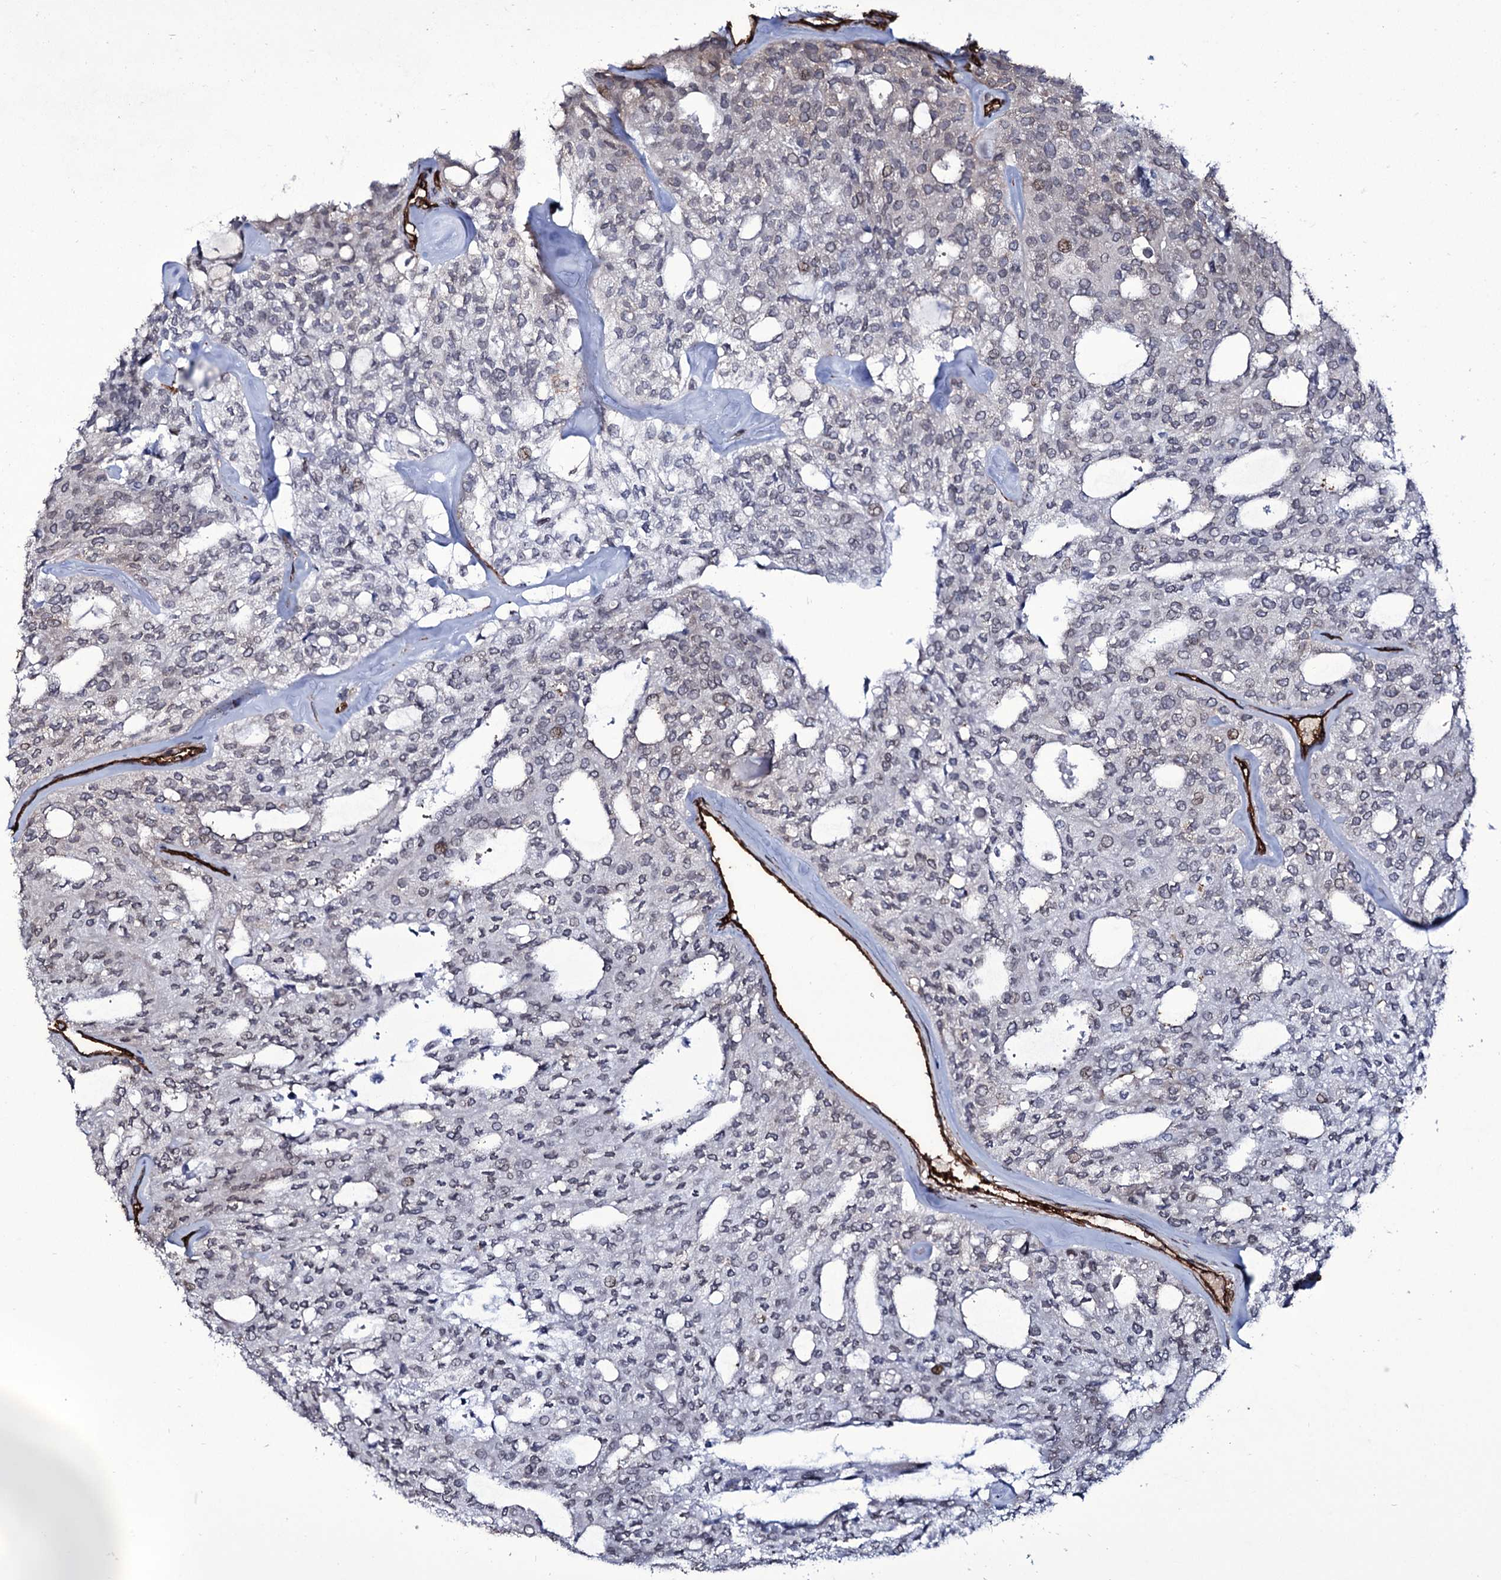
{"staining": {"intensity": "negative", "quantity": "none", "location": "none"}, "tissue": "thyroid cancer", "cell_type": "Tumor cells", "image_type": "cancer", "snomed": [{"axis": "morphology", "description": "Follicular adenoma carcinoma, NOS"}, {"axis": "topography", "description": "Thyroid gland"}], "caption": "High power microscopy micrograph of an immunohistochemistry image of follicular adenoma carcinoma (thyroid), revealing no significant positivity in tumor cells.", "gene": "ZC3H12C", "patient": {"sex": "male", "age": 75}}